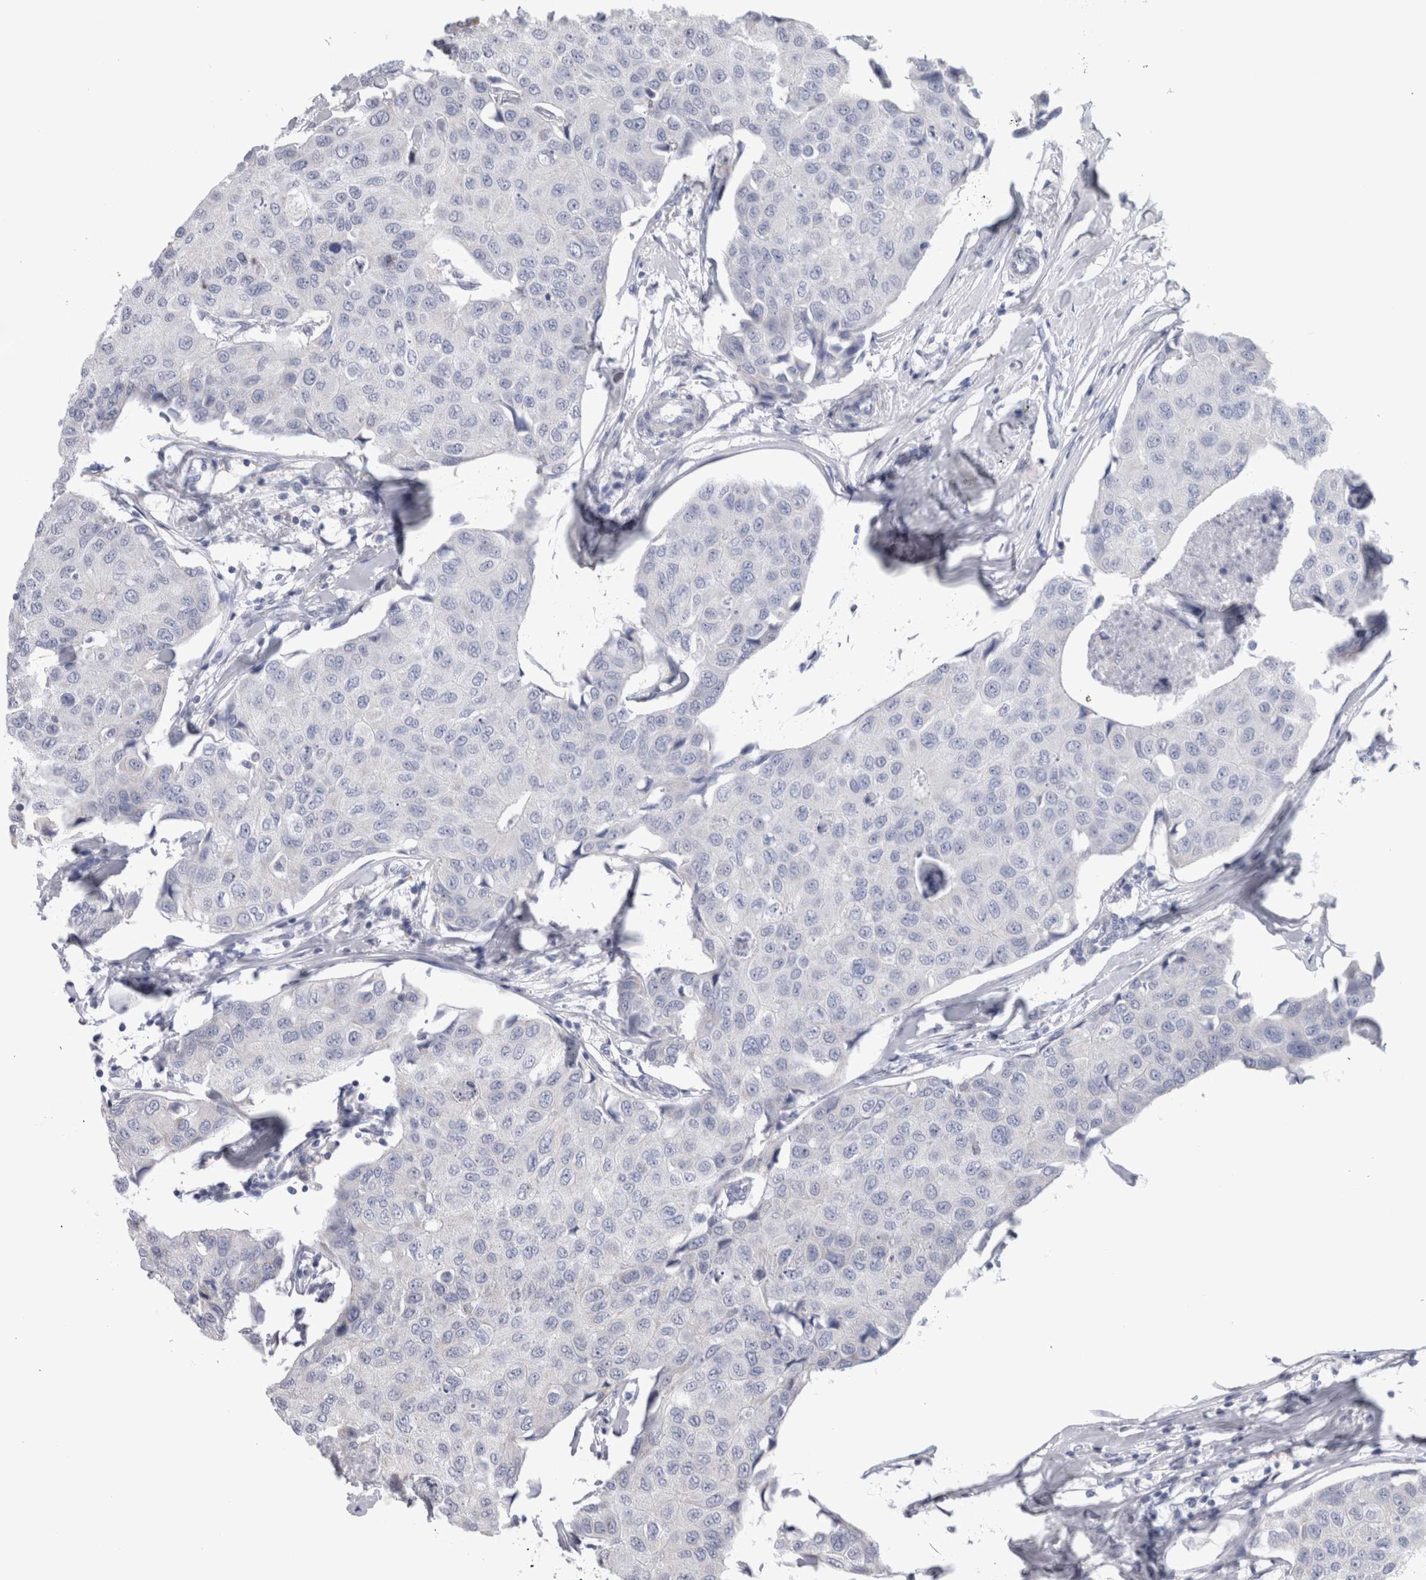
{"staining": {"intensity": "negative", "quantity": "none", "location": "none"}, "tissue": "breast cancer", "cell_type": "Tumor cells", "image_type": "cancer", "snomed": [{"axis": "morphology", "description": "Duct carcinoma"}, {"axis": "topography", "description": "Breast"}], "caption": "A photomicrograph of infiltrating ductal carcinoma (breast) stained for a protein exhibits no brown staining in tumor cells. Brightfield microscopy of immunohistochemistry stained with DAB (3,3'-diaminobenzidine) (brown) and hematoxylin (blue), captured at high magnification.", "gene": "GDAP1", "patient": {"sex": "female", "age": 80}}